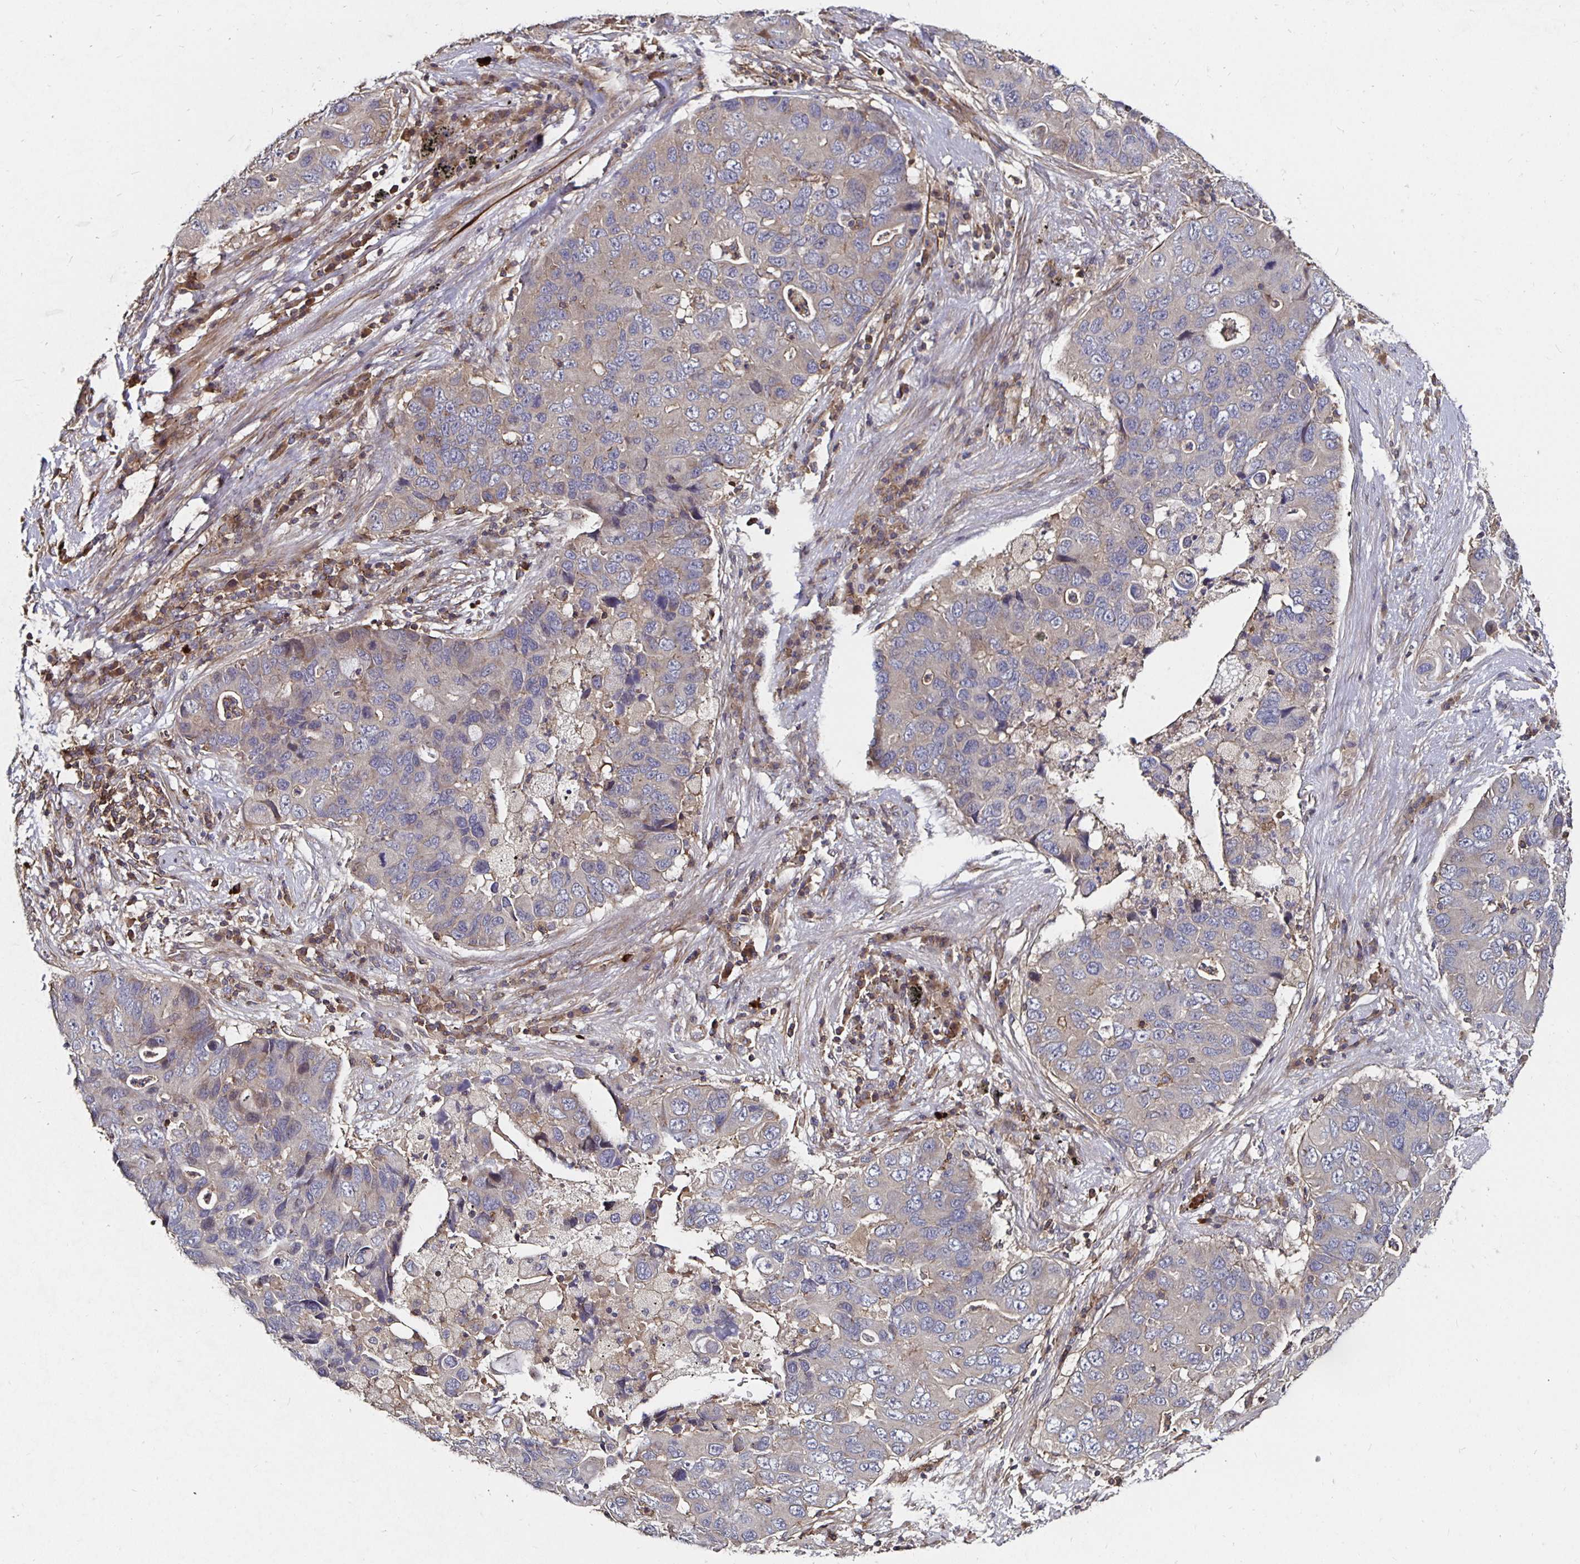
{"staining": {"intensity": "weak", "quantity": "<25%", "location": "cytoplasmic/membranous"}, "tissue": "lung cancer", "cell_type": "Tumor cells", "image_type": "cancer", "snomed": [{"axis": "morphology", "description": "Adenocarcinoma, NOS"}, {"axis": "morphology", "description": "Adenocarcinoma, metastatic, NOS"}, {"axis": "topography", "description": "Lymph node"}, {"axis": "topography", "description": "Lung"}], "caption": "Lung cancer (metastatic adenocarcinoma) was stained to show a protein in brown. There is no significant staining in tumor cells. (Immunohistochemistry, brightfield microscopy, high magnification).", "gene": "GJA4", "patient": {"sex": "female", "age": 54}}